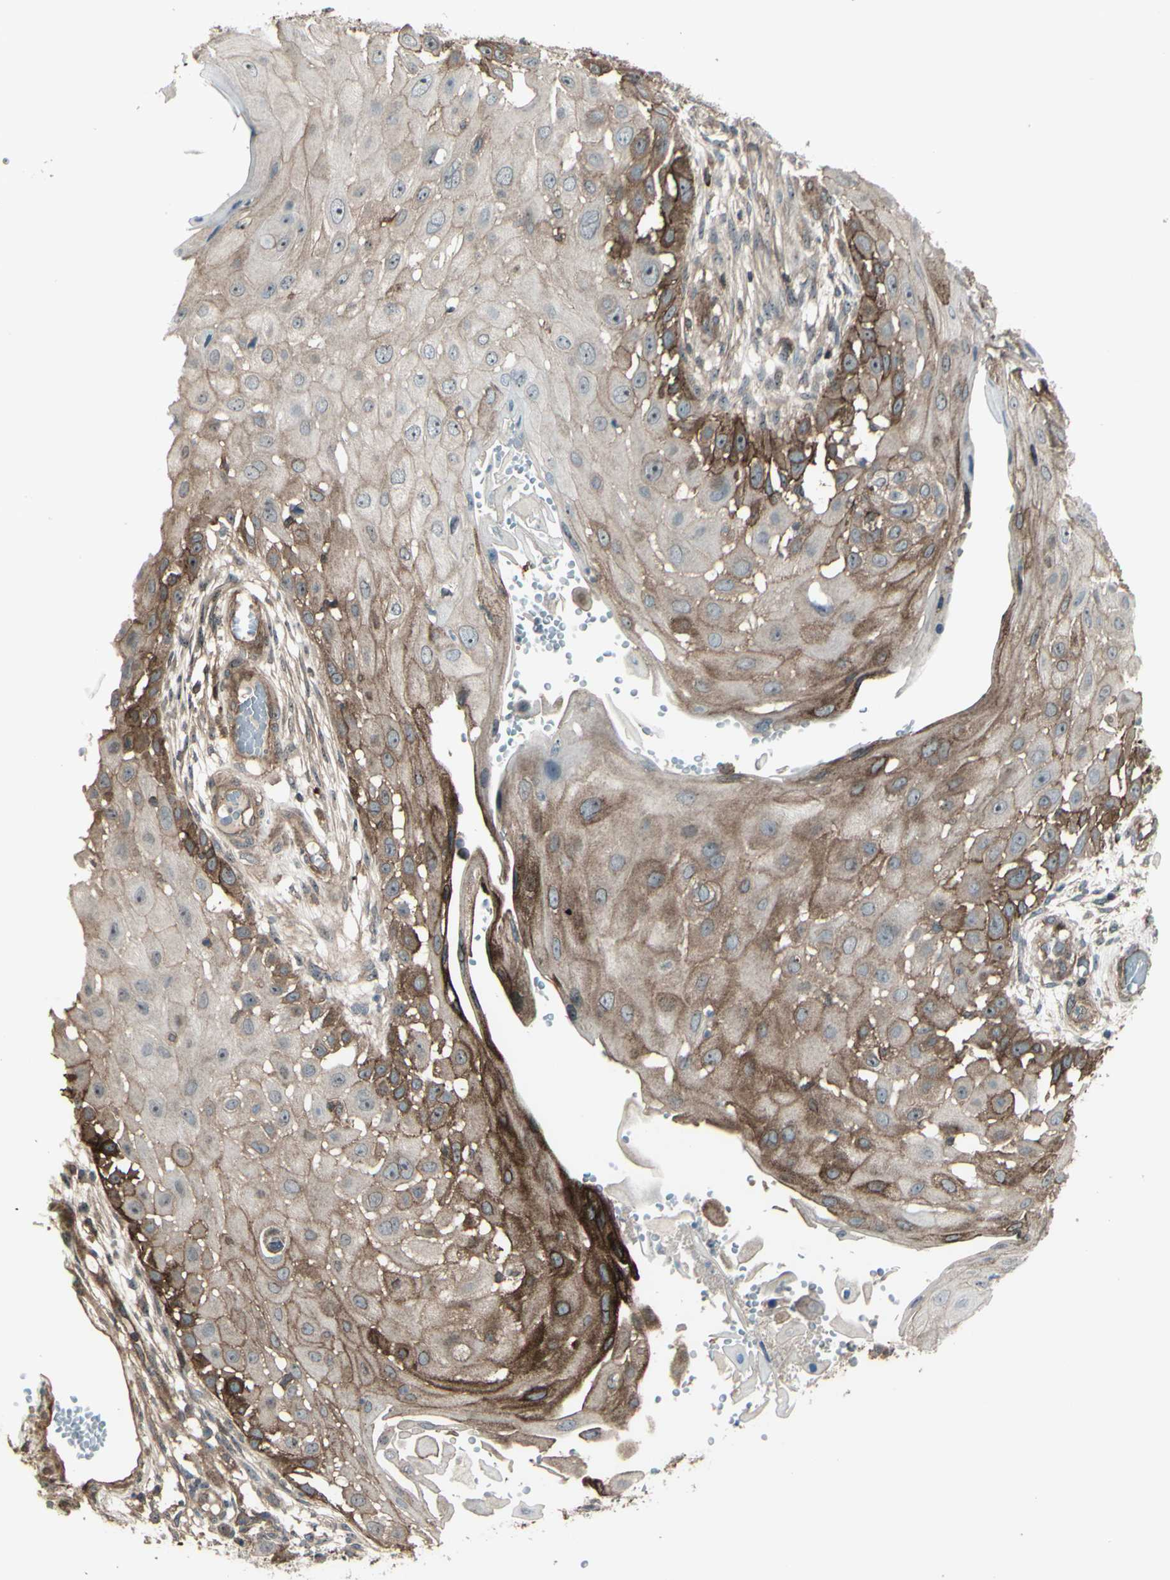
{"staining": {"intensity": "strong", "quantity": ">75%", "location": "cytoplasmic/membranous"}, "tissue": "skin cancer", "cell_type": "Tumor cells", "image_type": "cancer", "snomed": [{"axis": "morphology", "description": "Squamous cell carcinoma, NOS"}, {"axis": "topography", "description": "Skin"}], "caption": "DAB immunohistochemical staining of human squamous cell carcinoma (skin) shows strong cytoplasmic/membranous protein positivity in approximately >75% of tumor cells.", "gene": "FXYD5", "patient": {"sex": "female", "age": 44}}